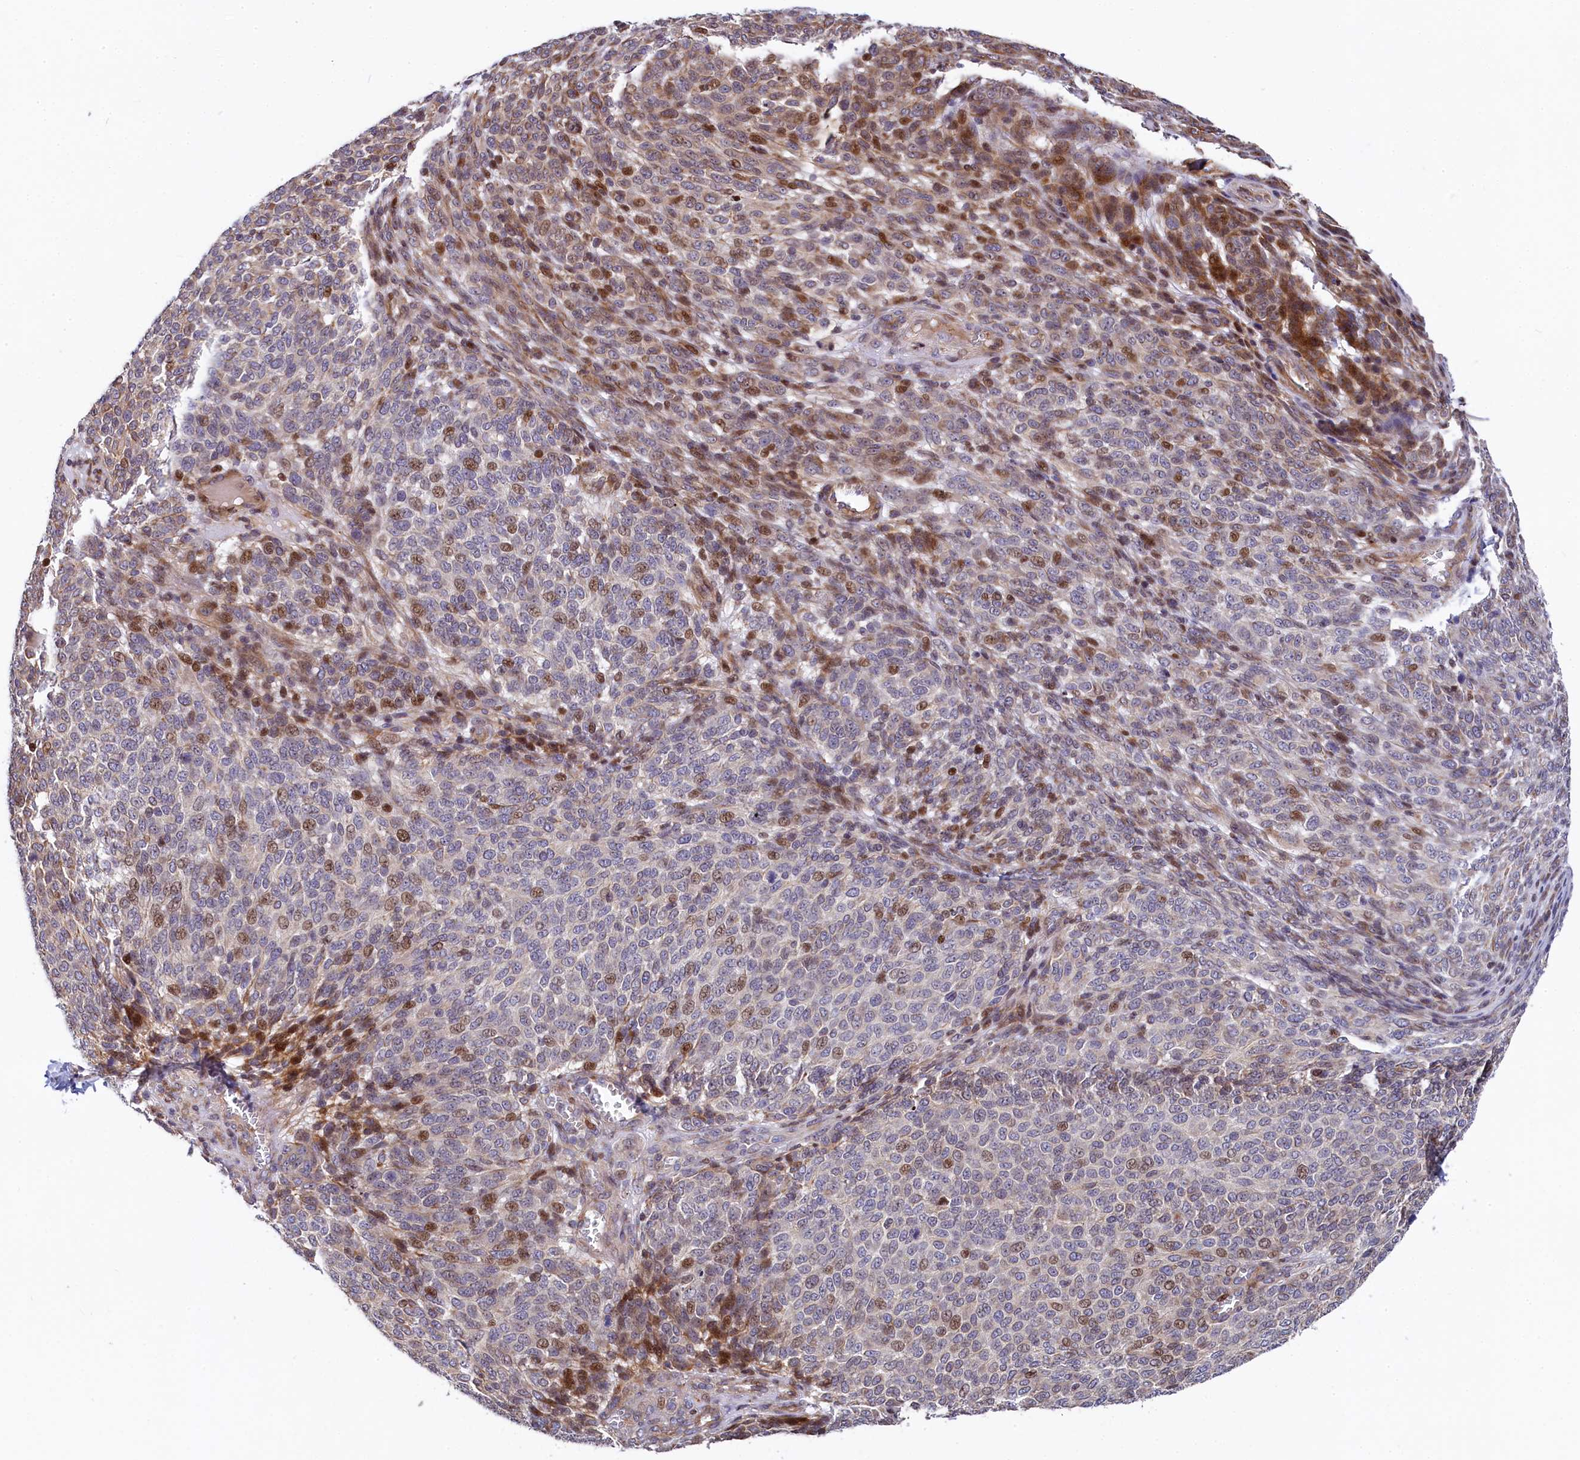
{"staining": {"intensity": "moderate", "quantity": "<25%", "location": "nuclear"}, "tissue": "melanoma", "cell_type": "Tumor cells", "image_type": "cancer", "snomed": [{"axis": "morphology", "description": "Malignant melanoma, NOS"}, {"axis": "topography", "description": "Skin"}], "caption": "IHC (DAB (3,3'-diaminobenzidine)) staining of human melanoma shows moderate nuclear protein expression in about <25% of tumor cells. (Brightfield microscopy of DAB IHC at high magnification).", "gene": "TGDS", "patient": {"sex": "male", "age": 49}}